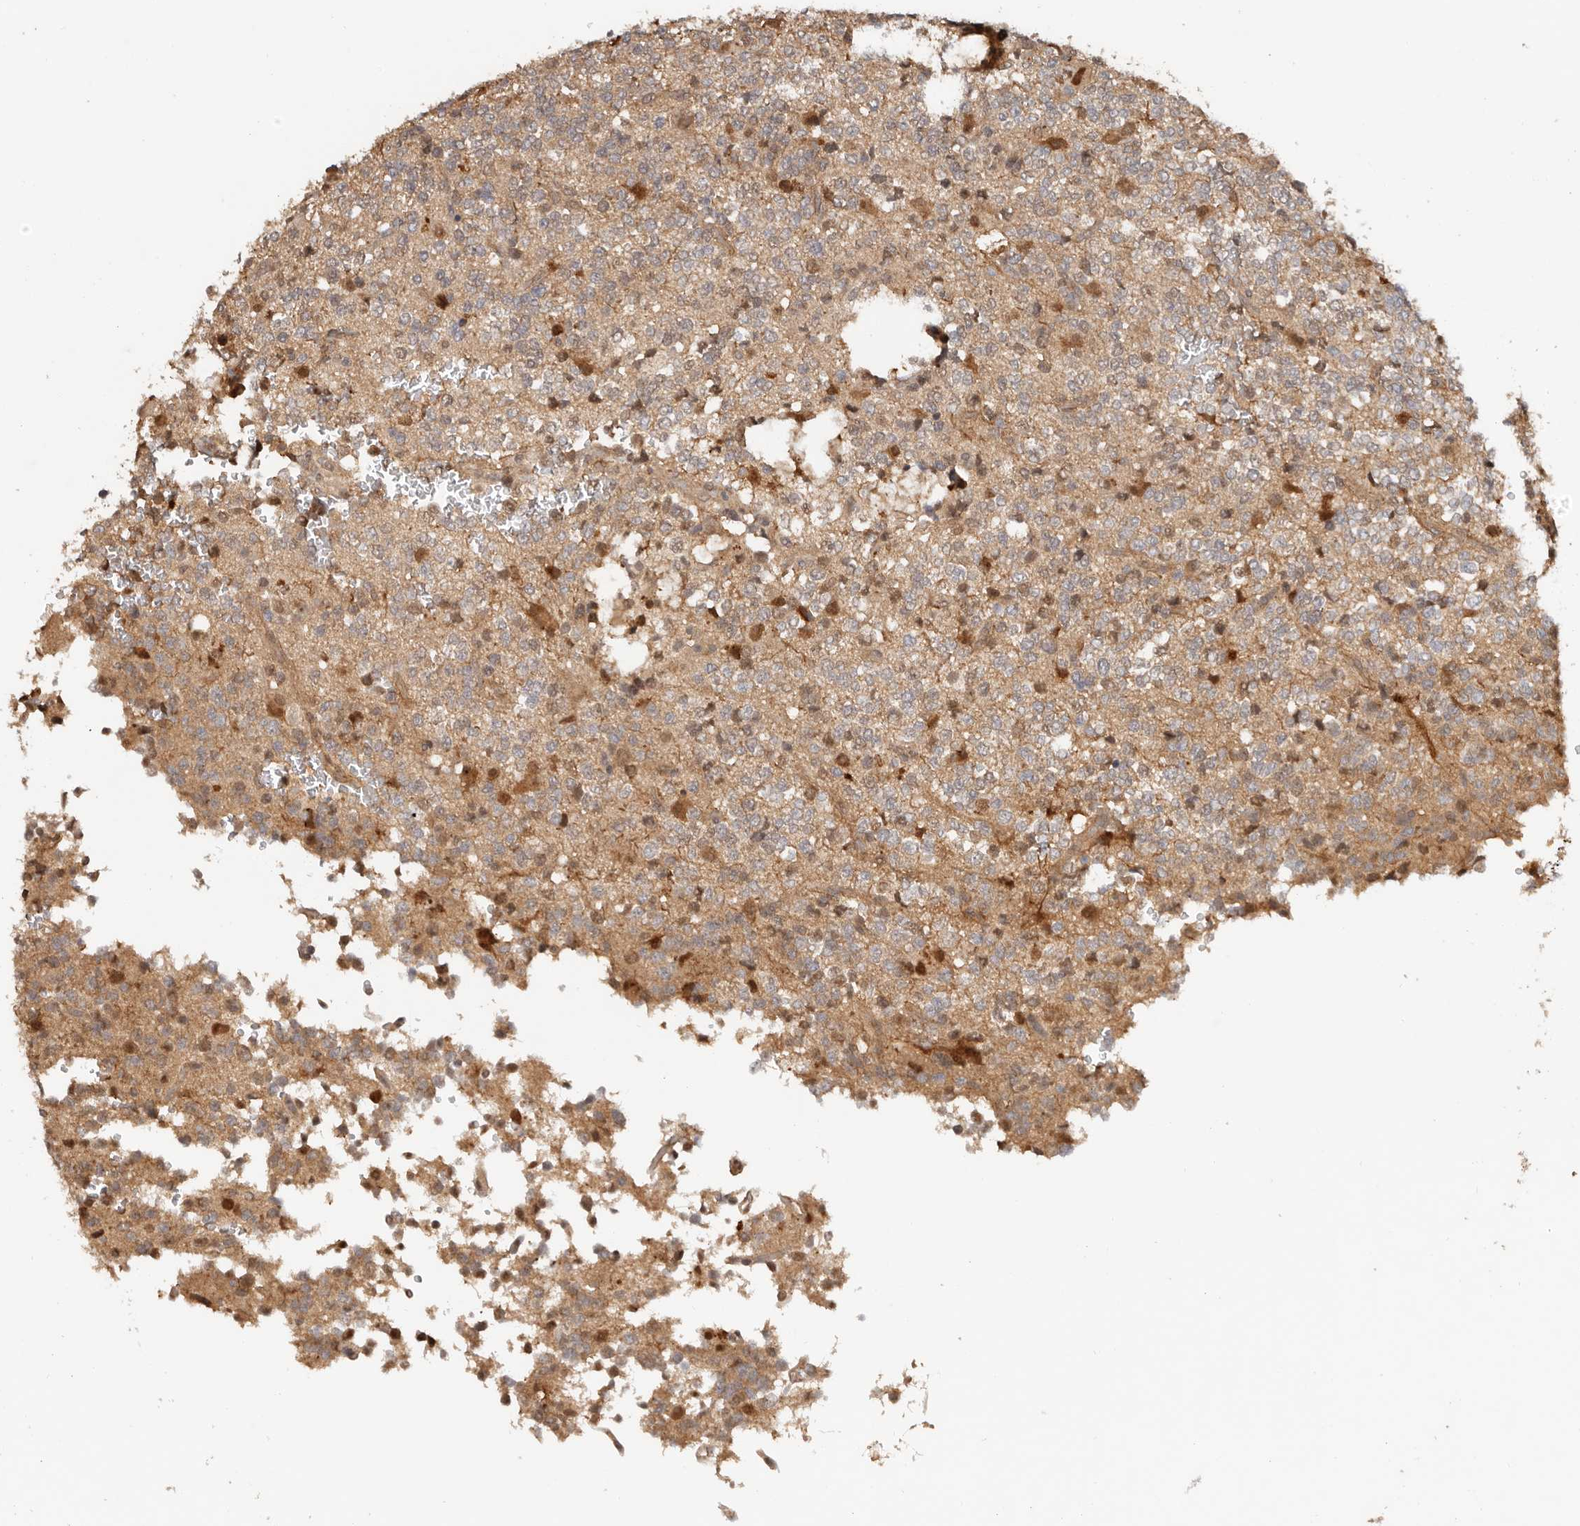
{"staining": {"intensity": "negative", "quantity": "none", "location": "none"}, "tissue": "glioma", "cell_type": "Tumor cells", "image_type": "cancer", "snomed": [{"axis": "morphology", "description": "Glioma, malignant, High grade"}, {"axis": "topography", "description": "Brain"}], "caption": "DAB (3,3'-diaminobenzidine) immunohistochemical staining of human glioma shows no significant positivity in tumor cells.", "gene": "PSMA5", "patient": {"sex": "female", "age": 62}}